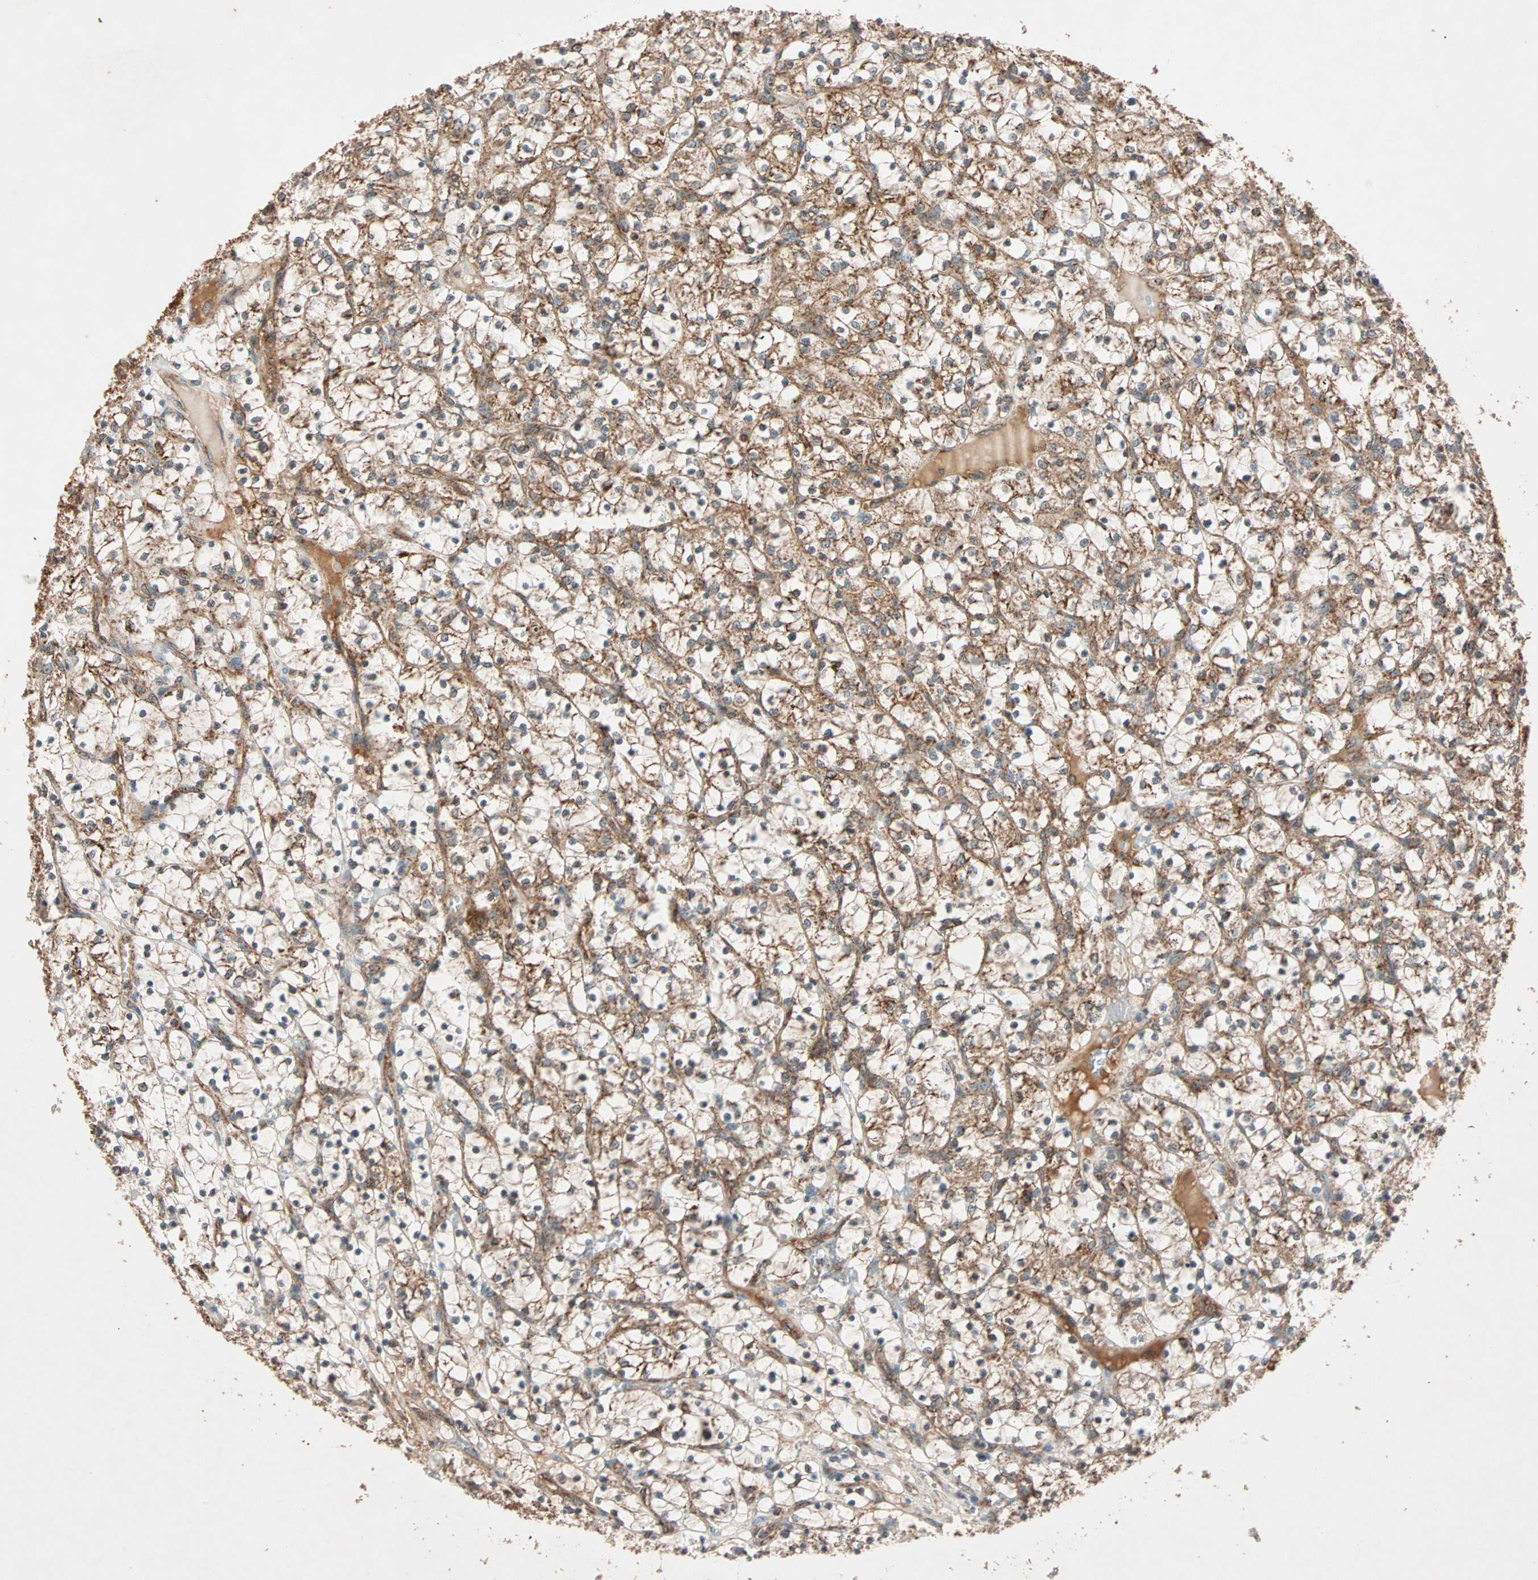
{"staining": {"intensity": "strong", "quantity": ">75%", "location": "cytoplasmic/membranous"}, "tissue": "renal cancer", "cell_type": "Tumor cells", "image_type": "cancer", "snomed": [{"axis": "morphology", "description": "Adenocarcinoma, NOS"}, {"axis": "topography", "description": "Kidney"}], "caption": "An immunohistochemistry (IHC) image of neoplastic tissue is shown. Protein staining in brown labels strong cytoplasmic/membranous positivity in adenocarcinoma (renal) within tumor cells.", "gene": "MAPK1", "patient": {"sex": "female", "age": 69}}